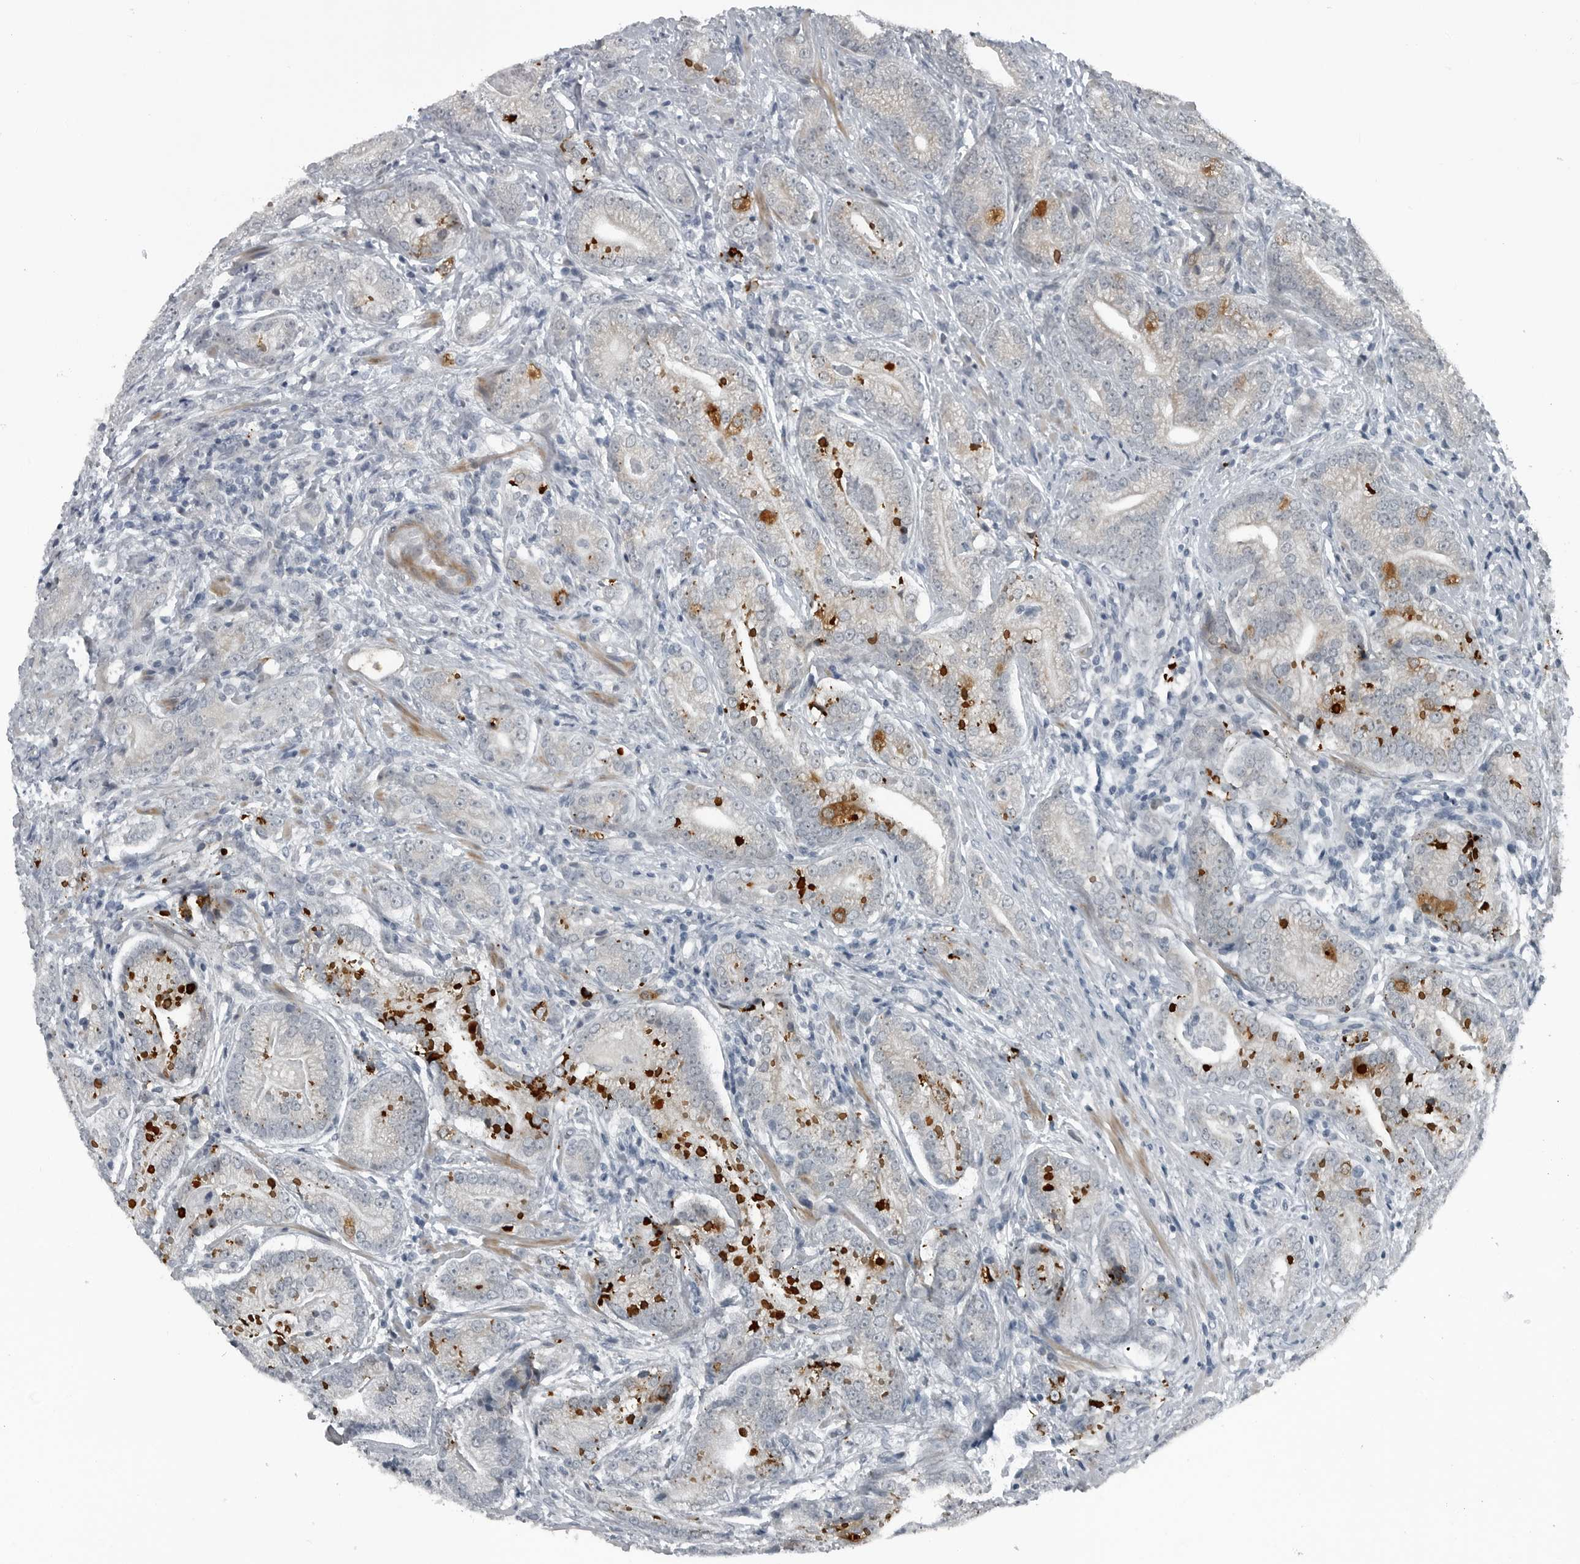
{"staining": {"intensity": "negative", "quantity": "none", "location": "none"}, "tissue": "prostate cancer", "cell_type": "Tumor cells", "image_type": "cancer", "snomed": [{"axis": "morphology", "description": "Adenocarcinoma, High grade"}, {"axis": "topography", "description": "Prostate"}], "caption": "DAB (3,3'-diaminobenzidine) immunohistochemical staining of prostate cancer demonstrates no significant staining in tumor cells.", "gene": "DNAAF11", "patient": {"sex": "male", "age": 57}}